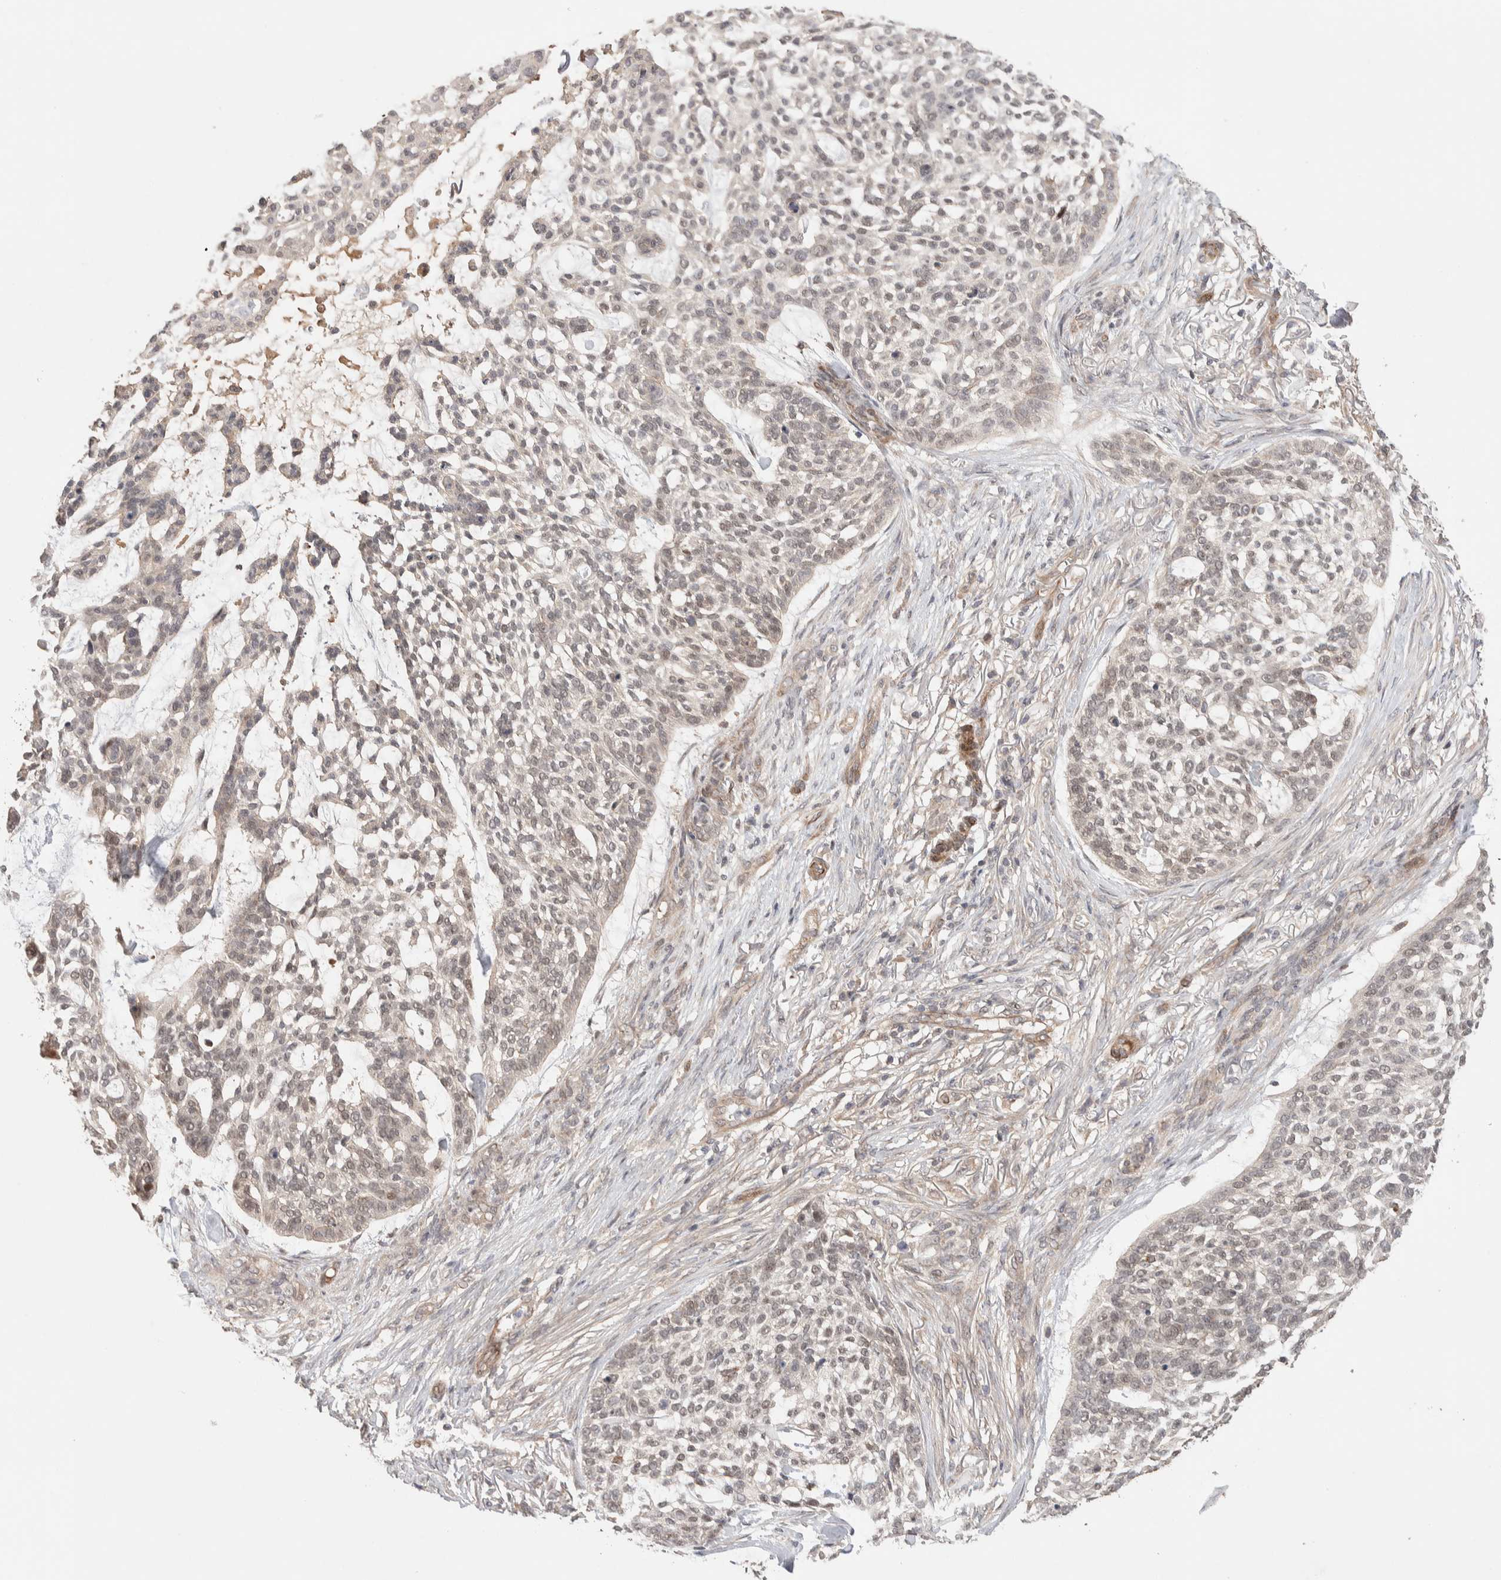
{"staining": {"intensity": "negative", "quantity": "none", "location": "none"}, "tissue": "skin cancer", "cell_type": "Tumor cells", "image_type": "cancer", "snomed": [{"axis": "morphology", "description": "Basal cell carcinoma"}, {"axis": "topography", "description": "Skin"}], "caption": "Basal cell carcinoma (skin) stained for a protein using immunohistochemistry (IHC) displays no positivity tumor cells.", "gene": "PRDM15", "patient": {"sex": "female", "age": 64}}